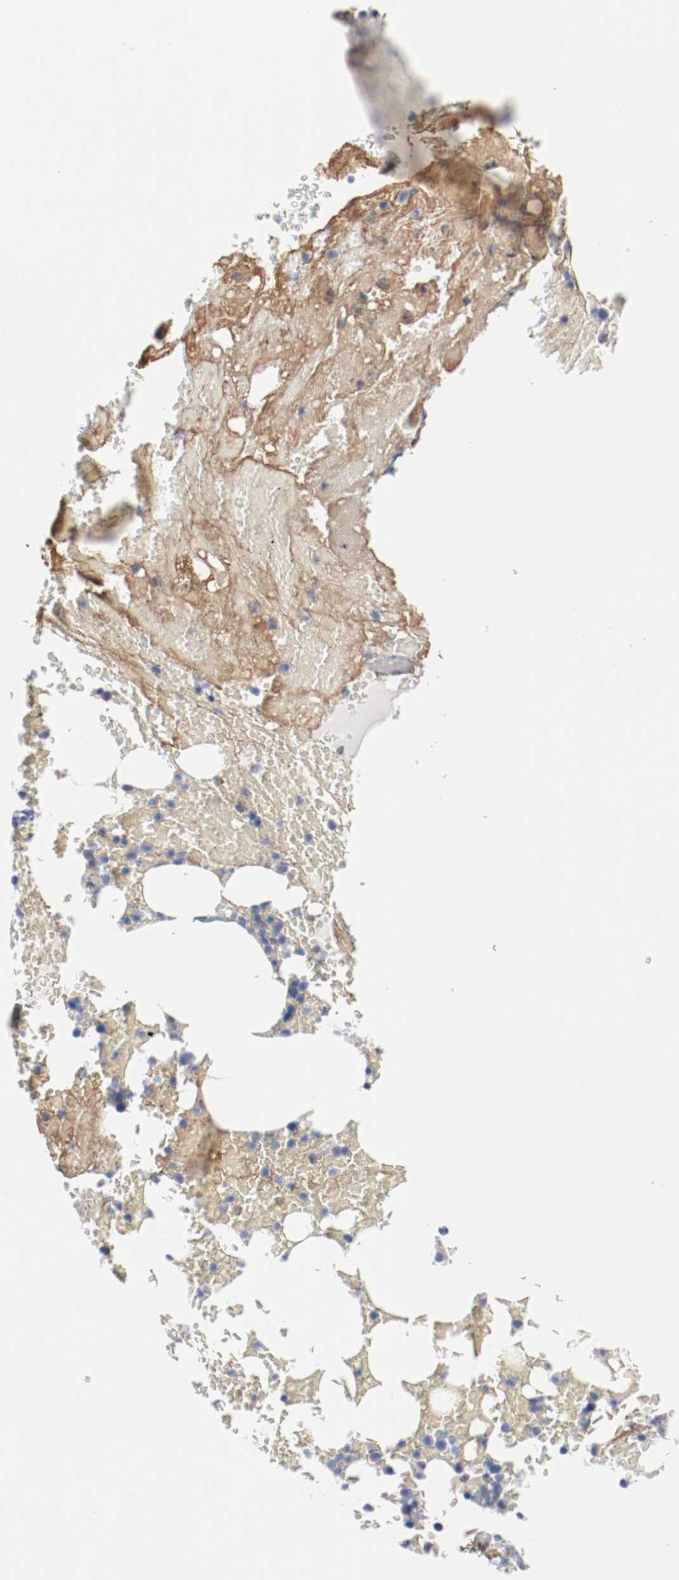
{"staining": {"intensity": "negative", "quantity": "none", "location": "none"}, "tissue": "bone marrow", "cell_type": "Hematopoietic cells", "image_type": "normal", "snomed": [{"axis": "morphology", "description": "Normal tissue, NOS"}, {"axis": "topography", "description": "Bone marrow"}], "caption": "Immunohistochemistry of normal bone marrow exhibits no positivity in hematopoietic cells. (Brightfield microscopy of DAB (3,3'-diaminobenzidine) immunohistochemistry (IHC) at high magnification).", "gene": "TNC", "patient": {"sex": "female", "age": 66}}